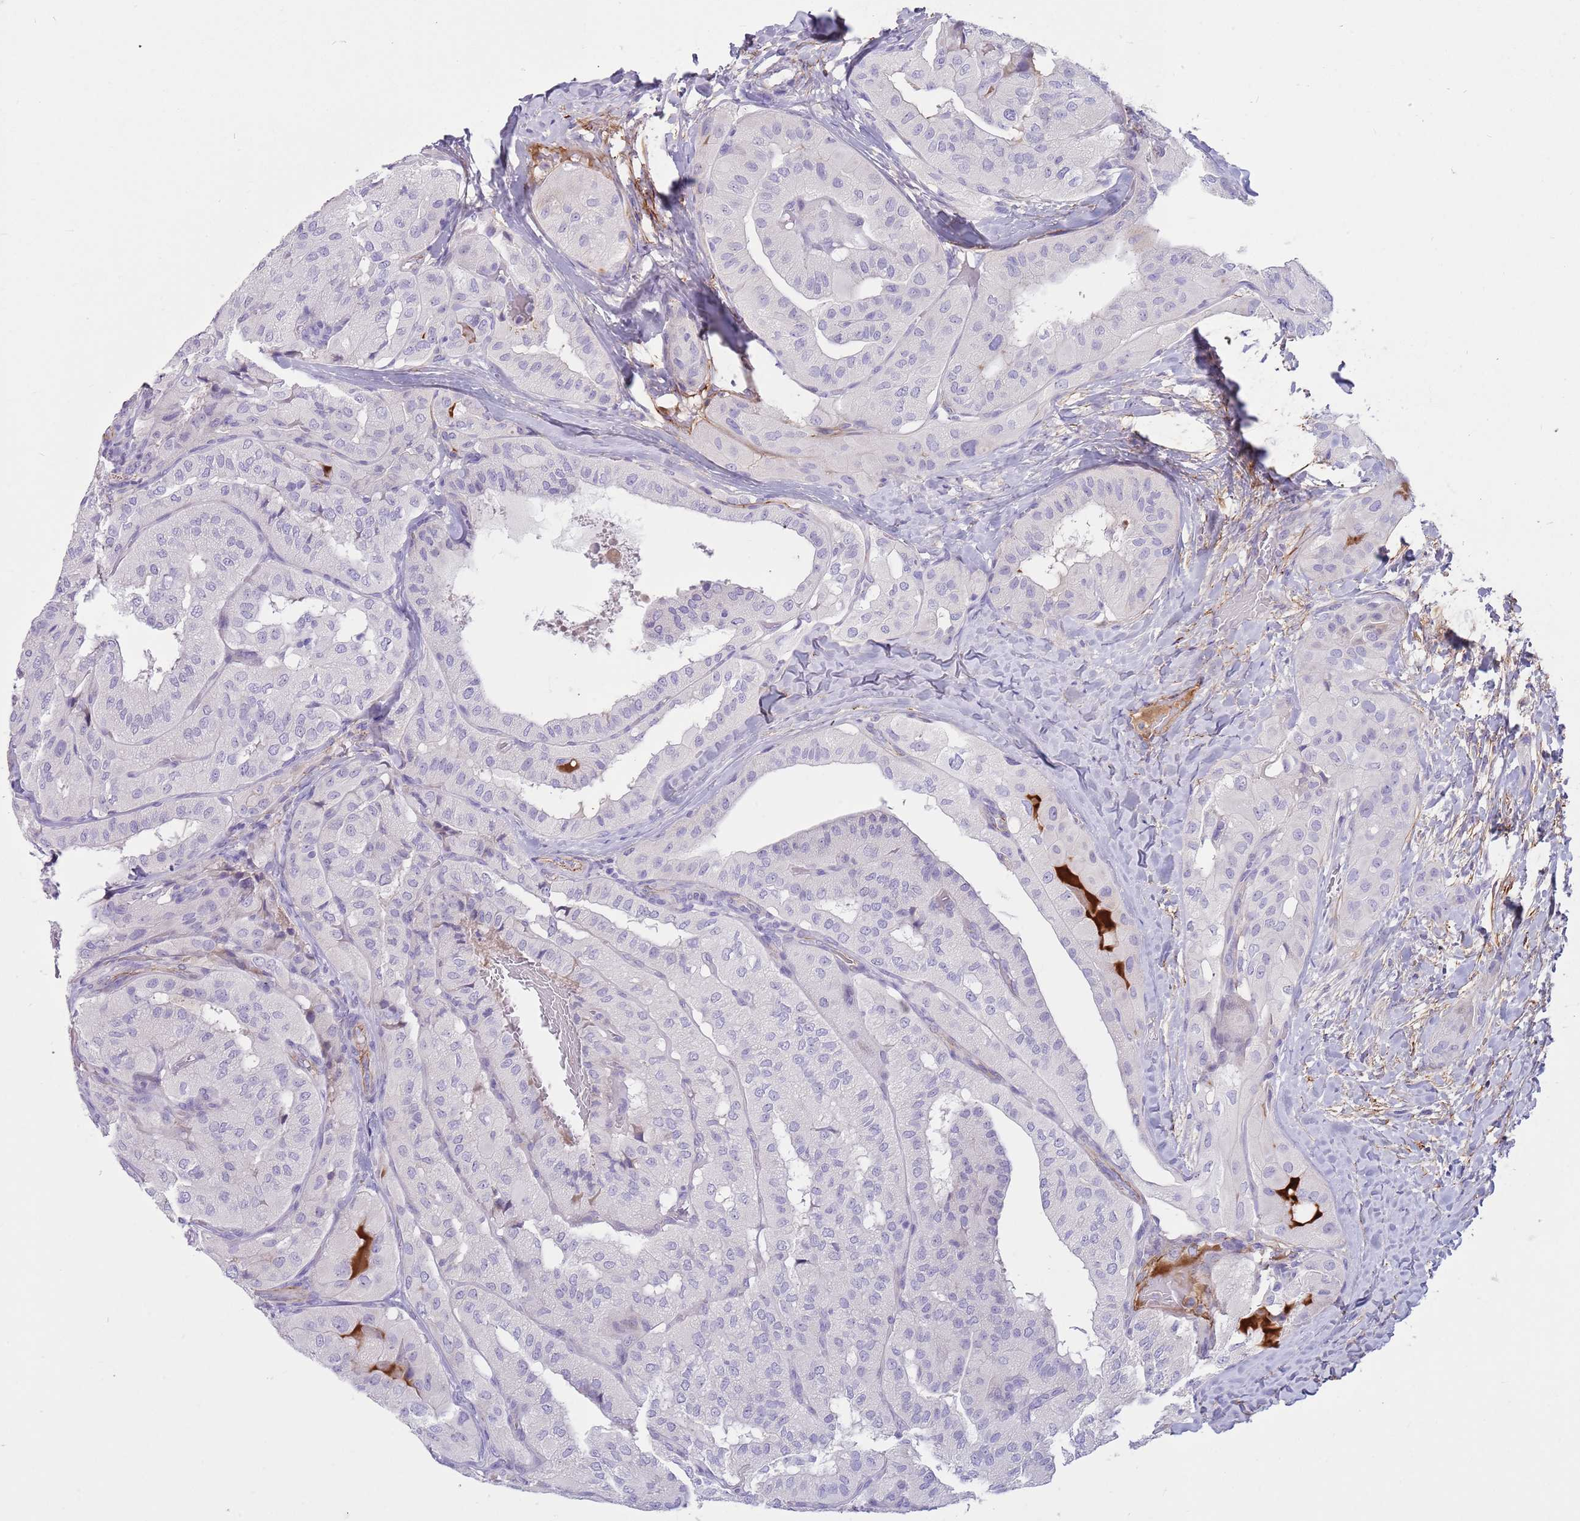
{"staining": {"intensity": "negative", "quantity": "none", "location": "none"}, "tissue": "thyroid cancer", "cell_type": "Tumor cells", "image_type": "cancer", "snomed": [{"axis": "morphology", "description": "Normal tissue, NOS"}, {"axis": "morphology", "description": "Papillary adenocarcinoma, NOS"}, {"axis": "topography", "description": "Thyroid gland"}], "caption": "Immunohistochemistry photomicrograph of neoplastic tissue: human thyroid cancer (papillary adenocarcinoma) stained with DAB (3,3'-diaminobenzidine) shows no significant protein positivity in tumor cells.", "gene": "LEPROTL1", "patient": {"sex": "female", "age": 59}}